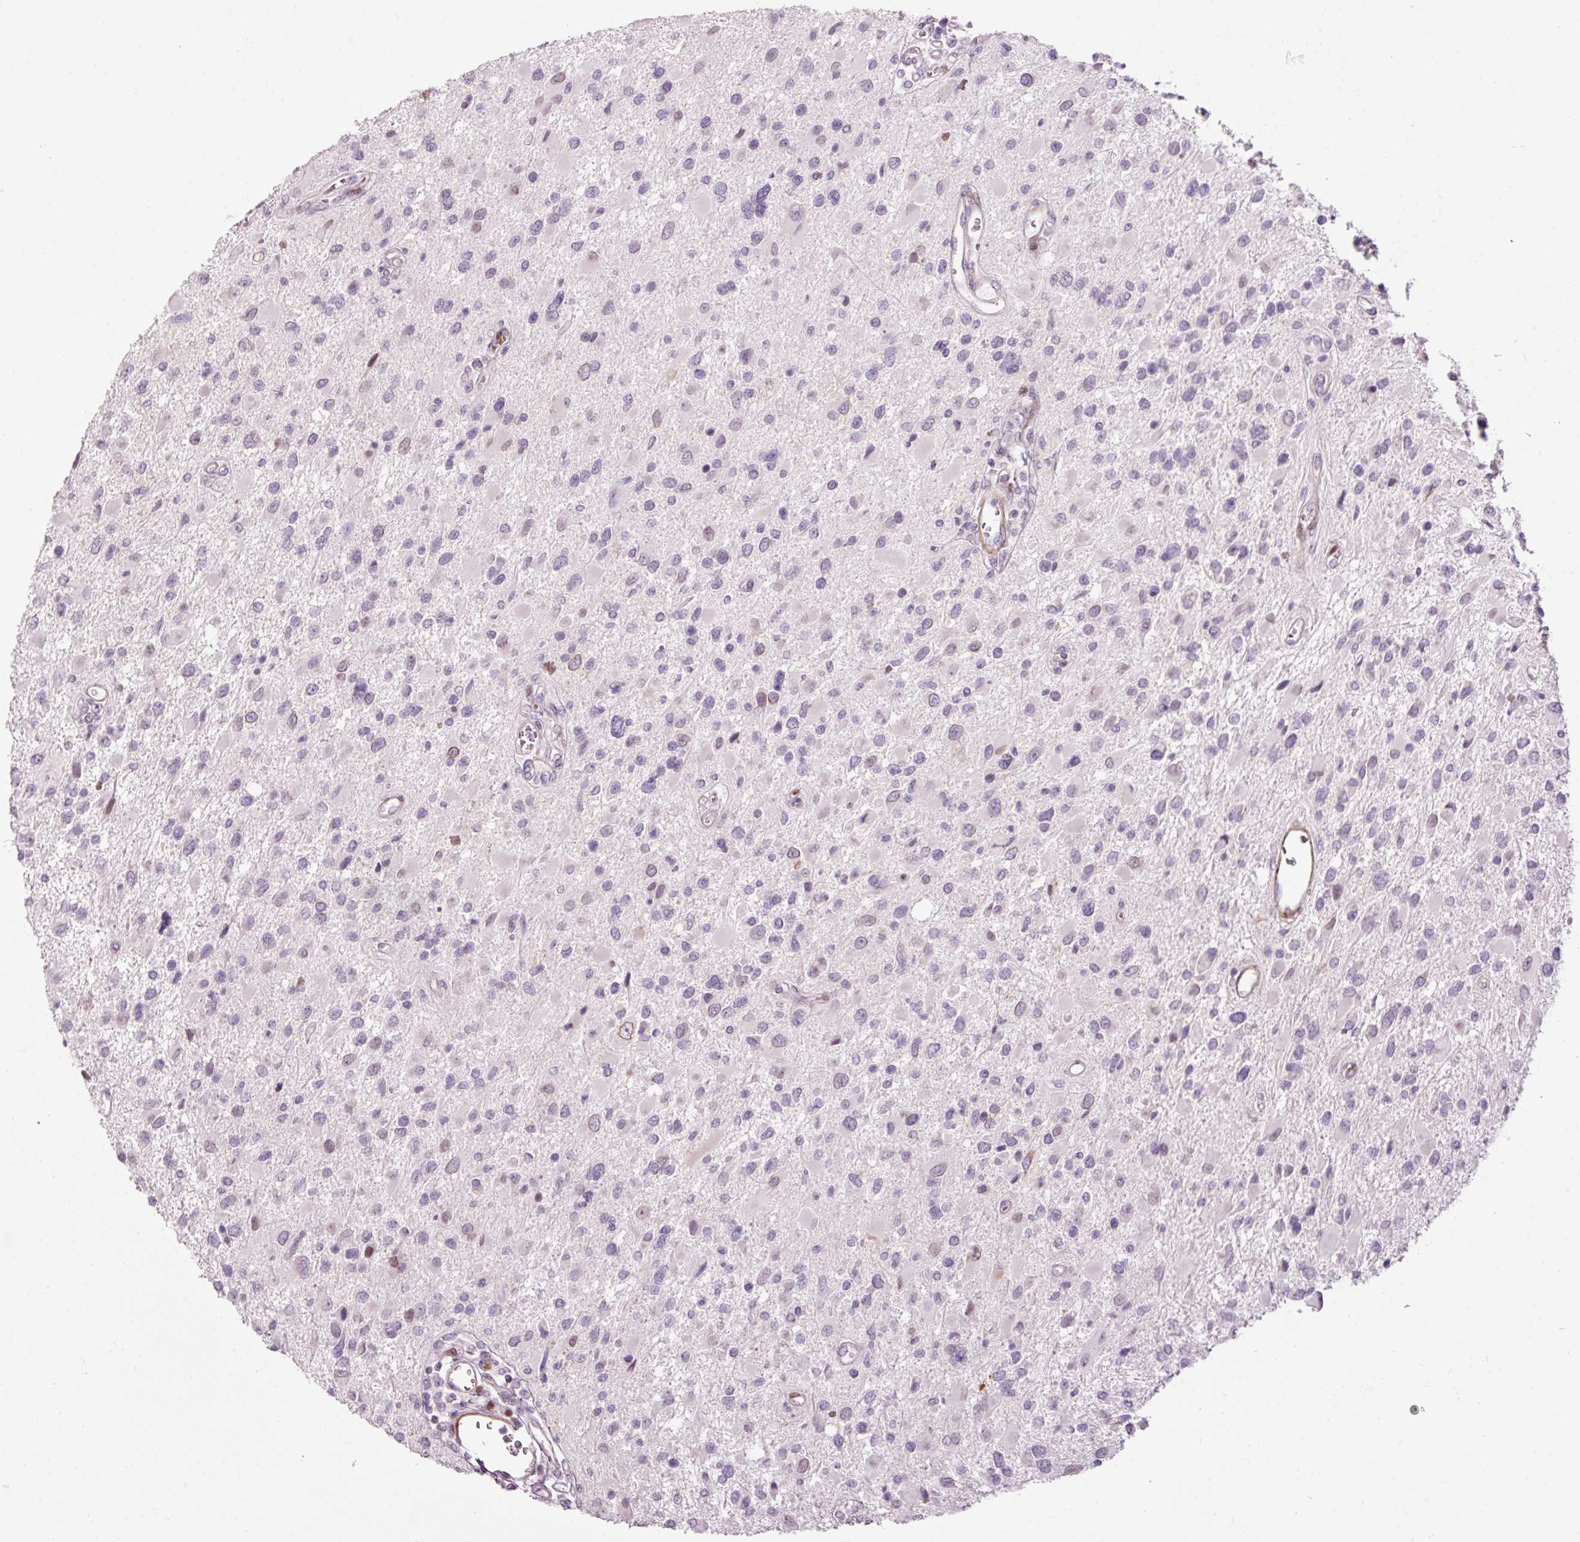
{"staining": {"intensity": "negative", "quantity": "none", "location": "none"}, "tissue": "glioma", "cell_type": "Tumor cells", "image_type": "cancer", "snomed": [{"axis": "morphology", "description": "Glioma, malignant, High grade"}, {"axis": "topography", "description": "Brain"}], "caption": "This is a image of immunohistochemistry (IHC) staining of malignant glioma (high-grade), which shows no expression in tumor cells.", "gene": "ANKRD20A1", "patient": {"sex": "male", "age": 53}}